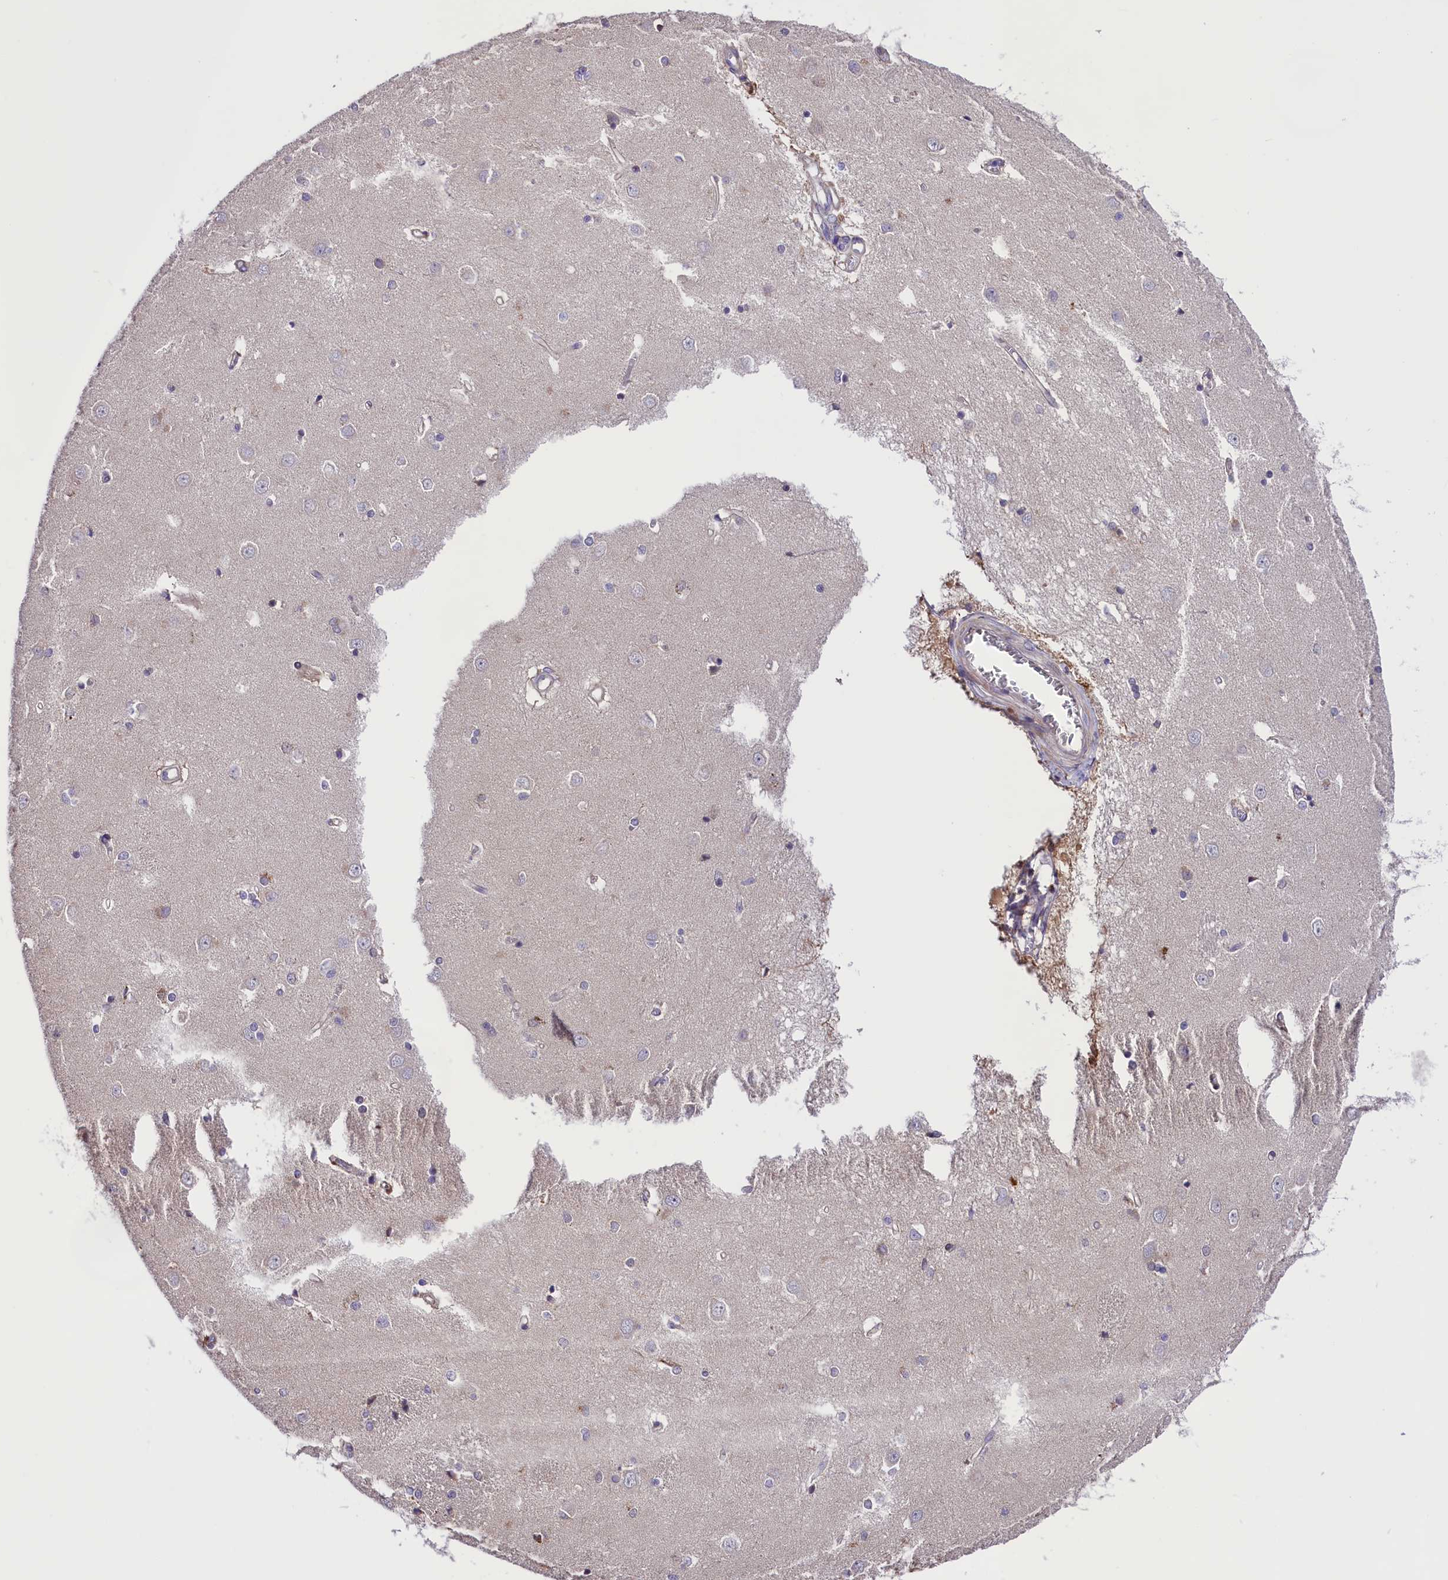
{"staining": {"intensity": "weak", "quantity": "<25%", "location": "cytoplasmic/membranous"}, "tissue": "caudate", "cell_type": "Glial cells", "image_type": "normal", "snomed": [{"axis": "morphology", "description": "Normal tissue, NOS"}, {"axis": "topography", "description": "Lateral ventricle wall"}], "caption": "An IHC micrograph of normal caudate is shown. There is no staining in glial cells of caudate.", "gene": "ABCC10", "patient": {"sex": "male", "age": 37}}